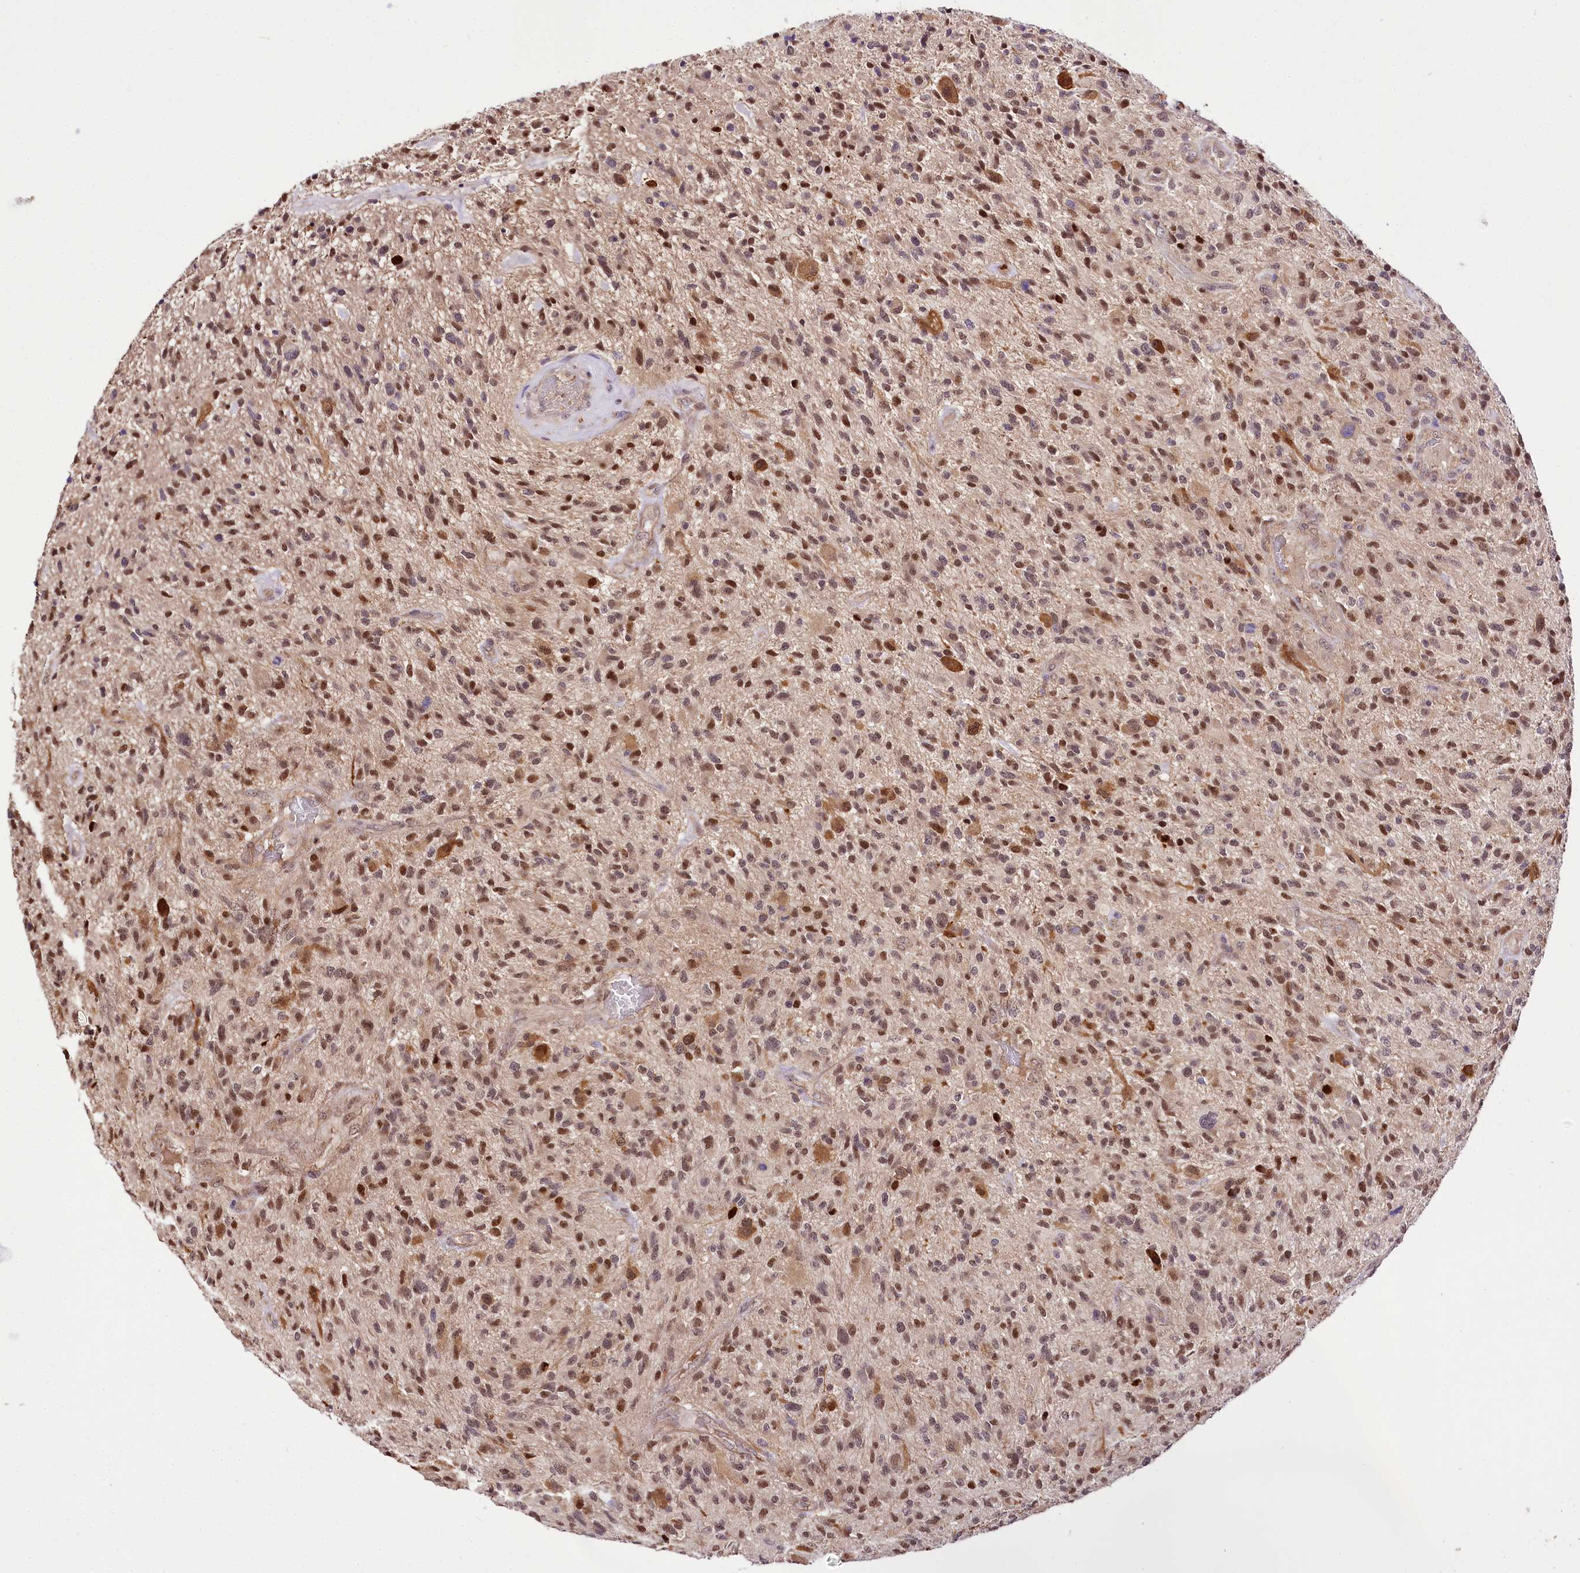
{"staining": {"intensity": "moderate", "quantity": "25%-75%", "location": "nuclear"}, "tissue": "glioma", "cell_type": "Tumor cells", "image_type": "cancer", "snomed": [{"axis": "morphology", "description": "Glioma, malignant, High grade"}, {"axis": "topography", "description": "Brain"}], "caption": "Immunohistochemistry (IHC) histopathology image of neoplastic tissue: malignant high-grade glioma stained using IHC shows medium levels of moderate protein expression localized specifically in the nuclear of tumor cells, appearing as a nuclear brown color.", "gene": "GNL3L", "patient": {"sex": "male", "age": 47}}